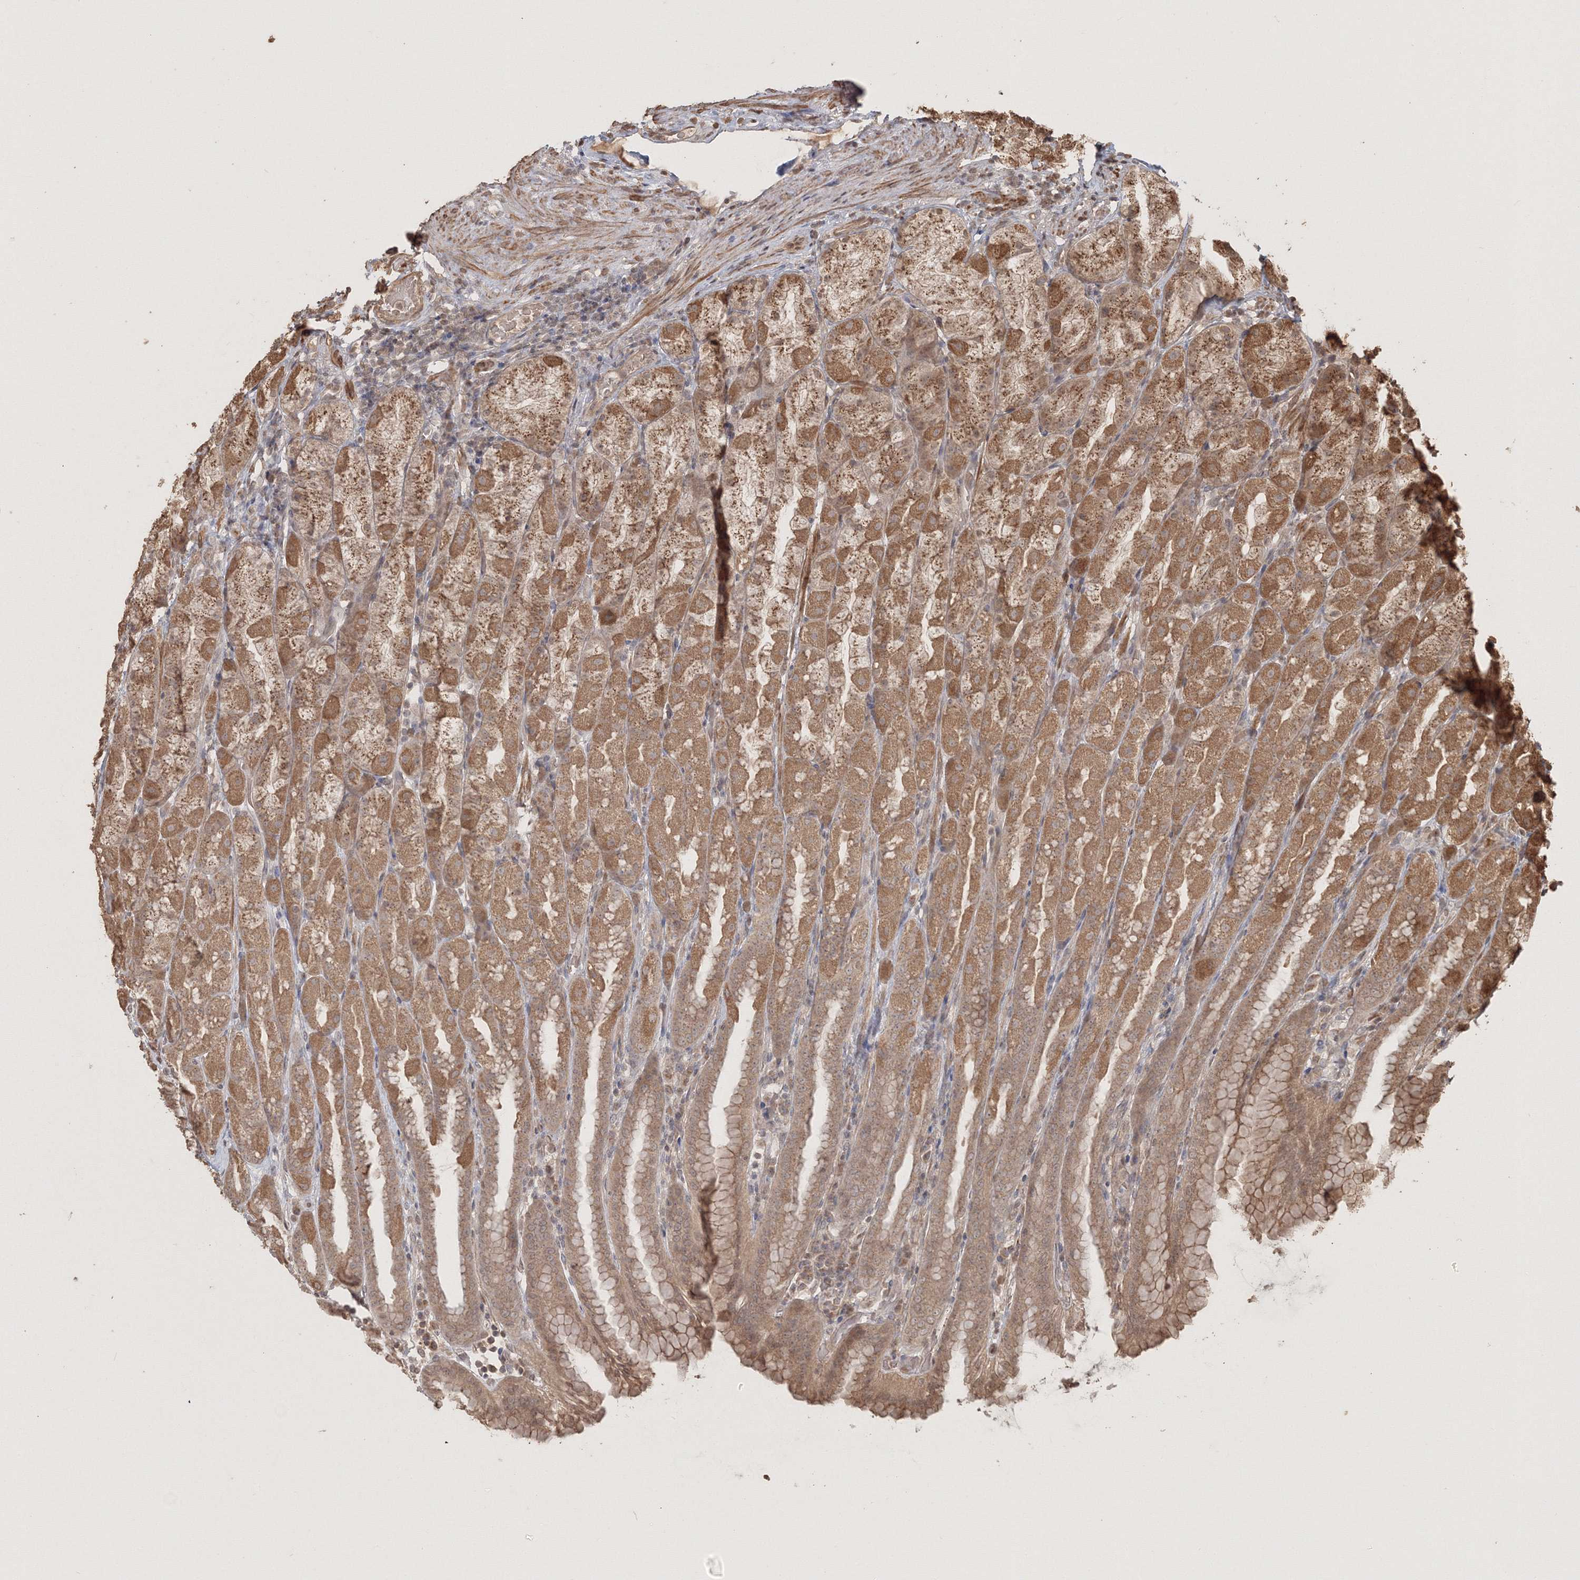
{"staining": {"intensity": "moderate", "quantity": ">75%", "location": "cytoplasmic/membranous"}, "tissue": "stomach", "cell_type": "Glandular cells", "image_type": "normal", "snomed": [{"axis": "morphology", "description": "Normal tissue, NOS"}, {"axis": "topography", "description": "Stomach, upper"}], "caption": "Human stomach stained for a protein (brown) exhibits moderate cytoplasmic/membranous positive staining in about >75% of glandular cells.", "gene": "CCDC122", "patient": {"sex": "male", "age": 68}}